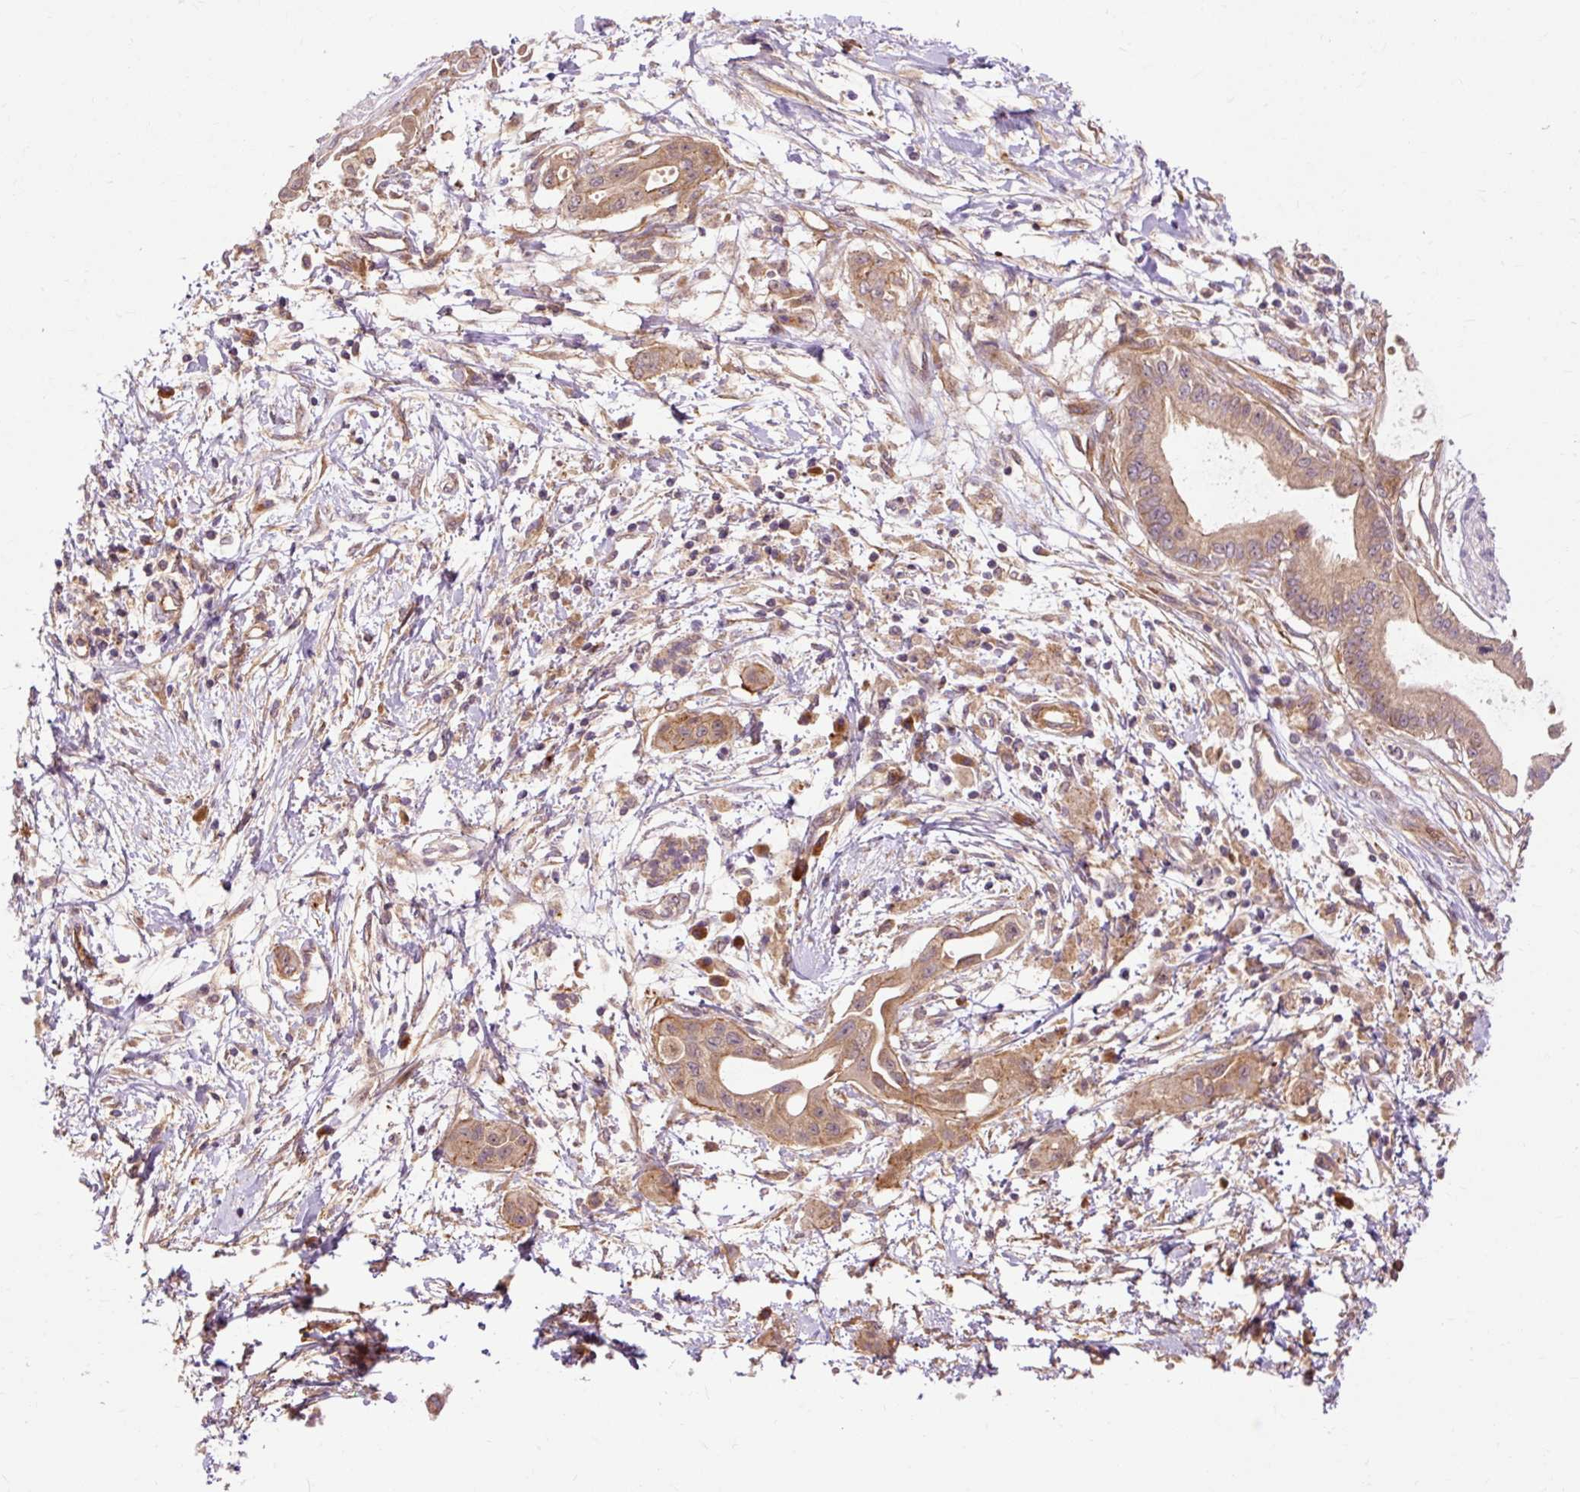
{"staining": {"intensity": "moderate", "quantity": ">75%", "location": "cytoplasmic/membranous"}, "tissue": "pancreatic cancer", "cell_type": "Tumor cells", "image_type": "cancer", "snomed": [{"axis": "morphology", "description": "Adenocarcinoma, NOS"}, {"axis": "topography", "description": "Pancreas"}], "caption": "This image exhibits IHC staining of human adenocarcinoma (pancreatic), with medium moderate cytoplasmic/membranous expression in about >75% of tumor cells.", "gene": "RIPOR3", "patient": {"sex": "male", "age": 68}}